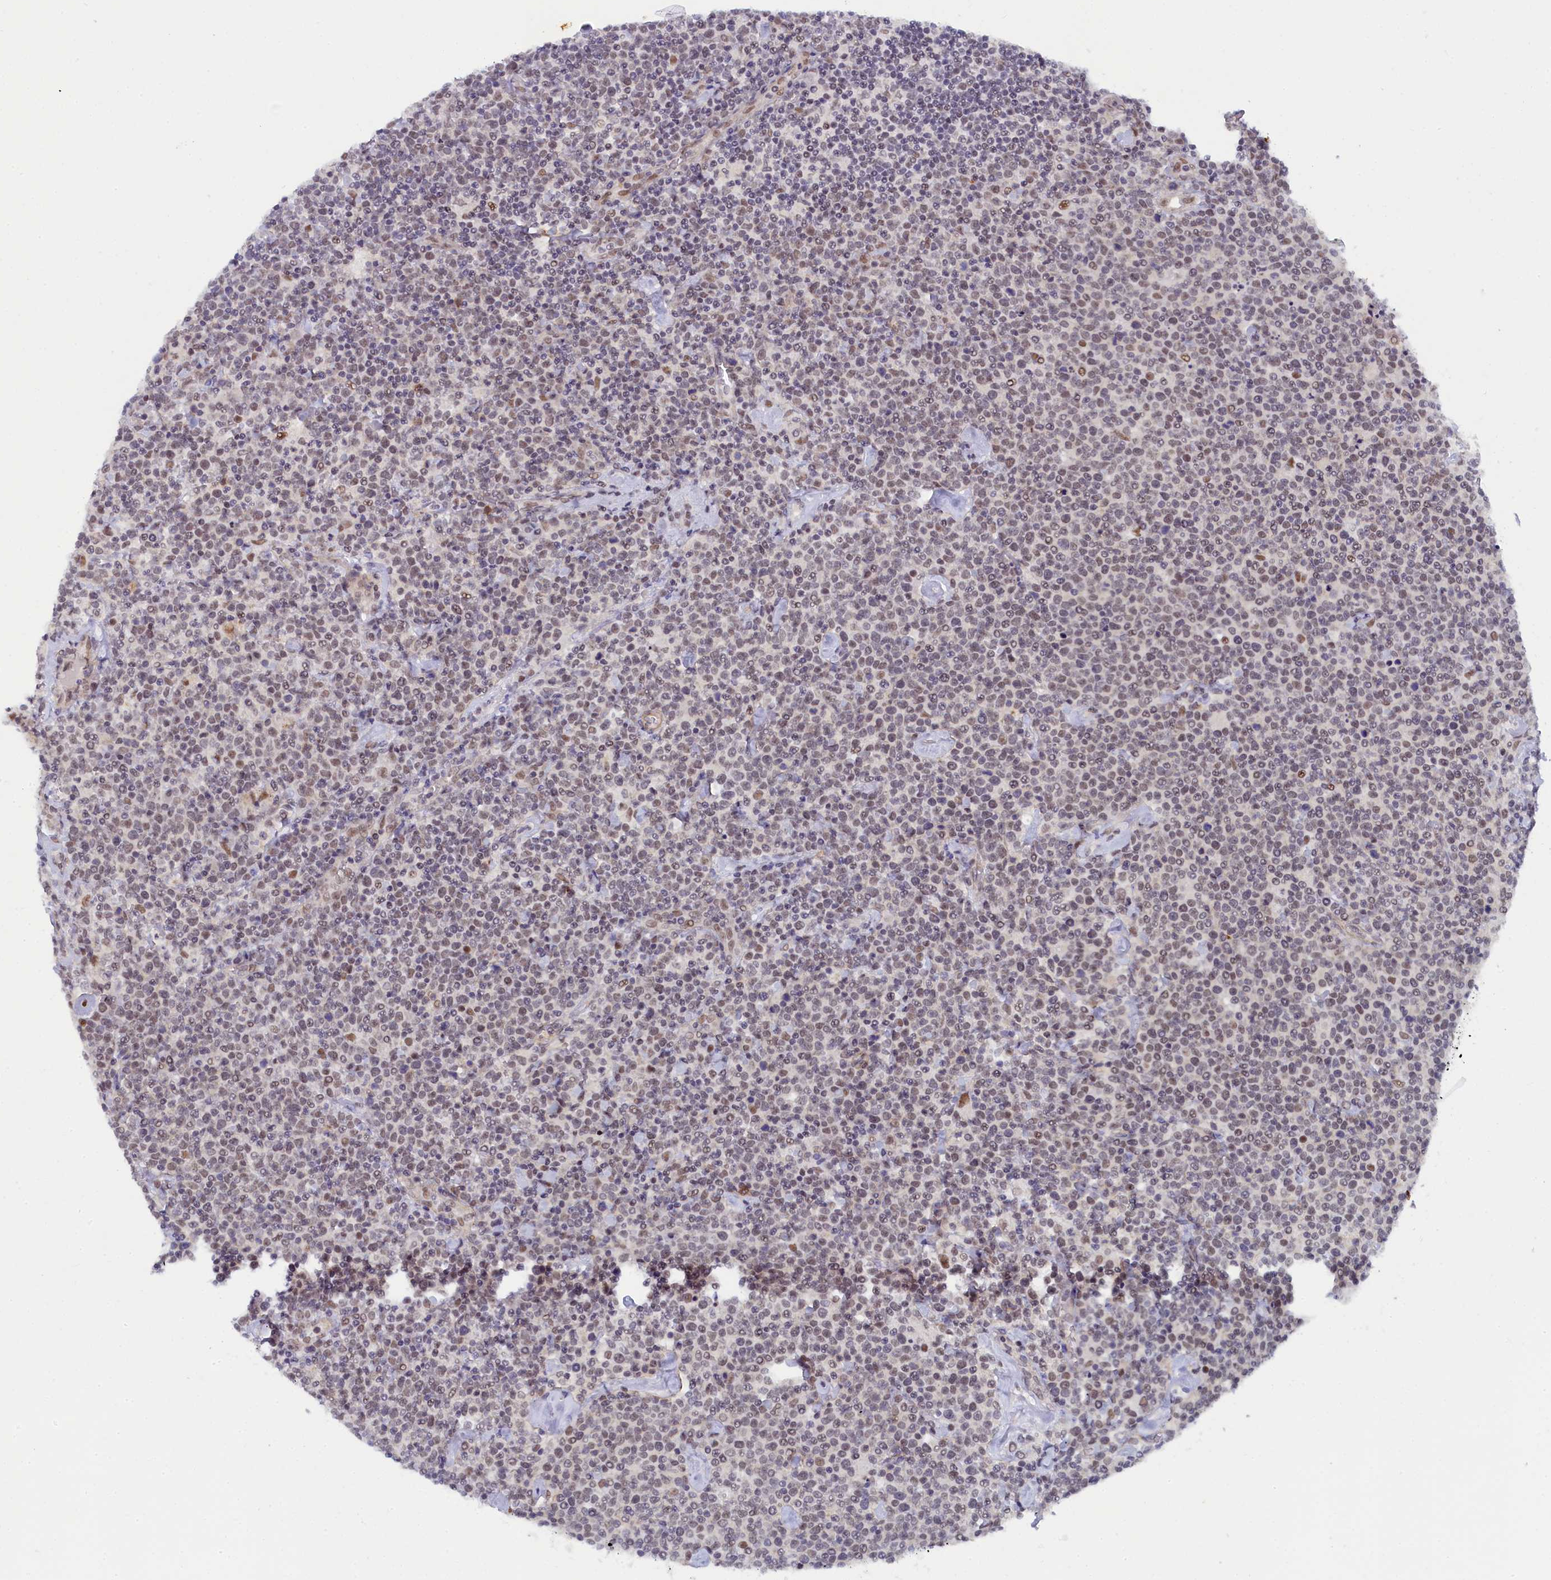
{"staining": {"intensity": "weak", "quantity": "25%-75%", "location": "nuclear"}, "tissue": "lymphoma", "cell_type": "Tumor cells", "image_type": "cancer", "snomed": [{"axis": "morphology", "description": "Malignant lymphoma, non-Hodgkin's type, High grade"}, {"axis": "topography", "description": "Lymph node"}], "caption": "About 25%-75% of tumor cells in human high-grade malignant lymphoma, non-Hodgkin's type reveal weak nuclear protein expression as visualized by brown immunohistochemical staining.", "gene": "INTS14", "patient": {"sex": "male", "age": 61}}